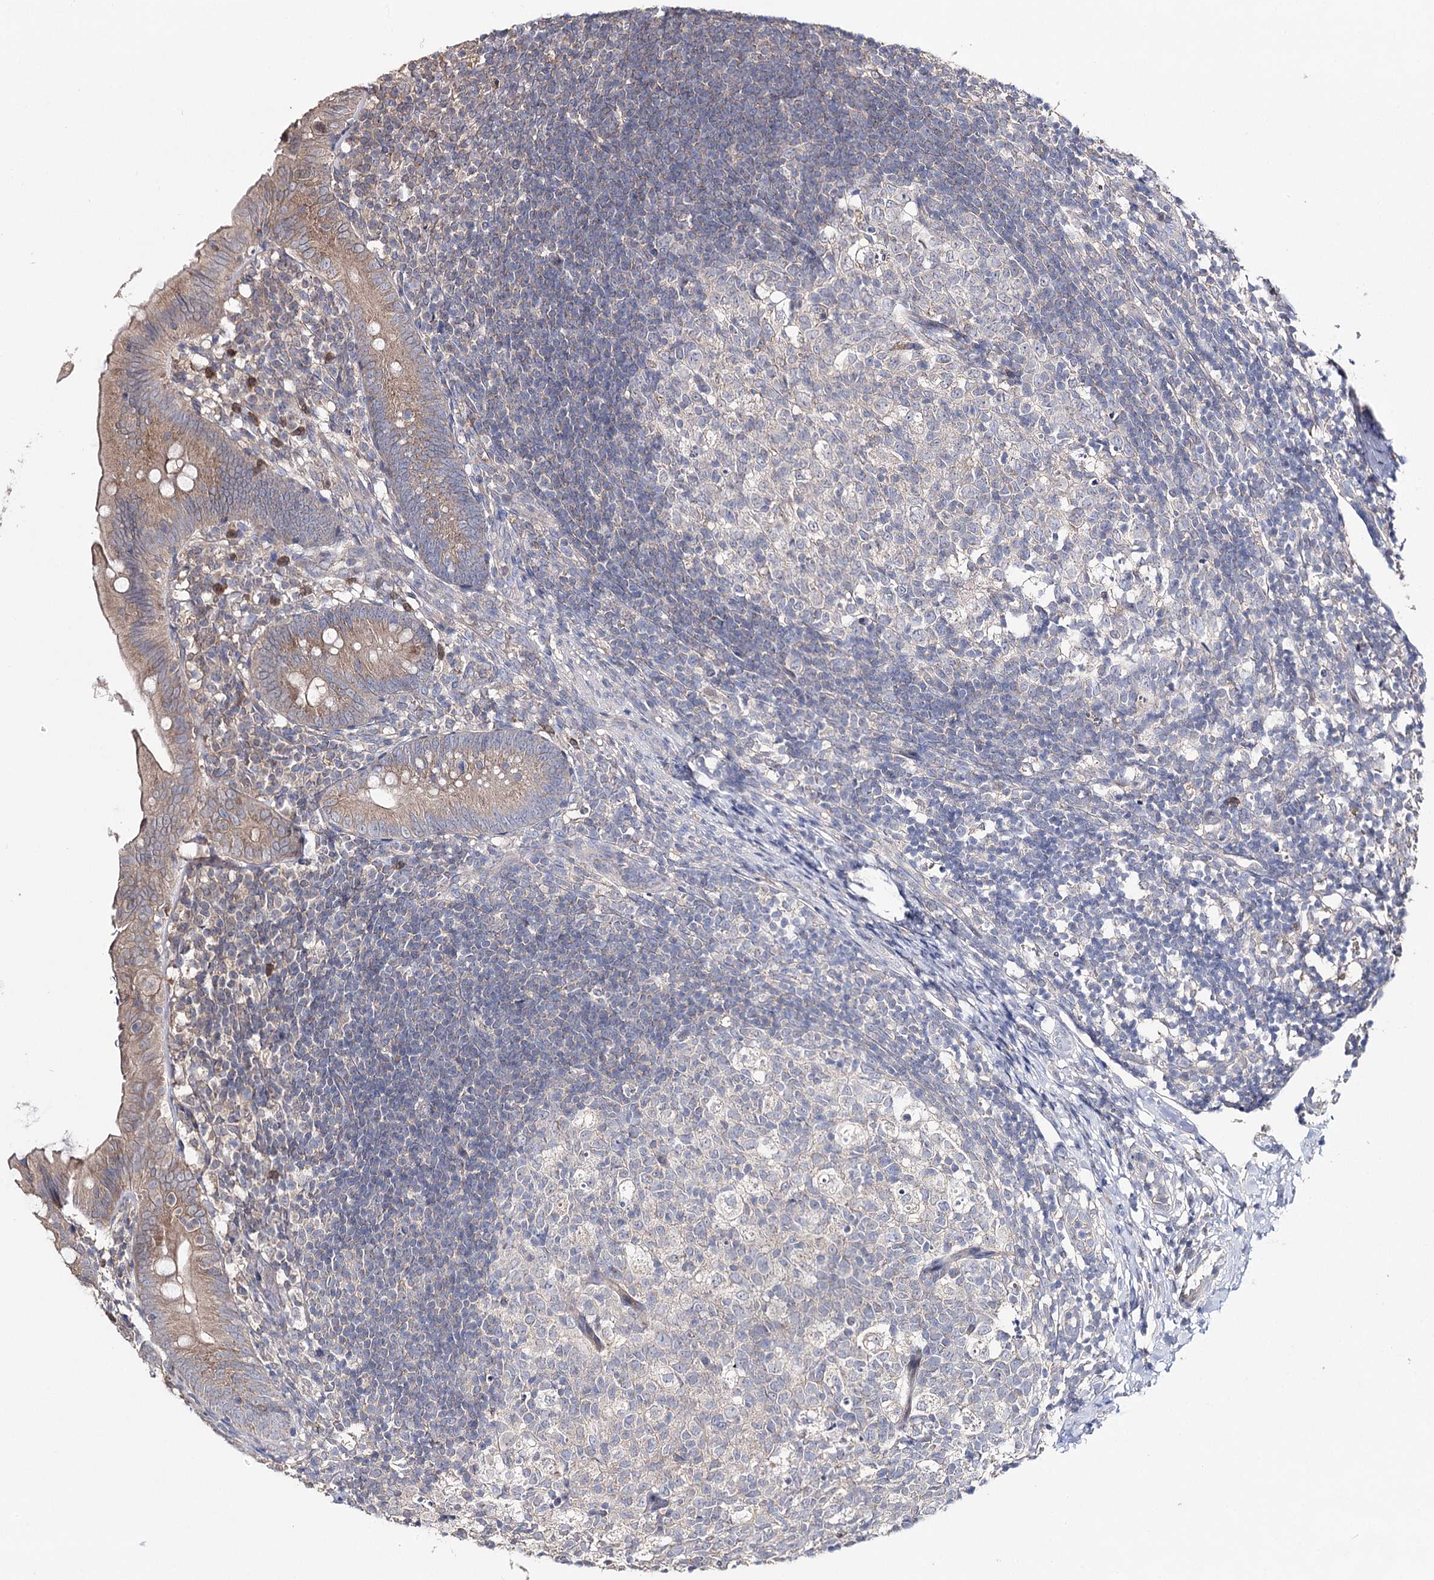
{"staining": {"intensity": "moderate", "quantity": "25%-75%", "location": "cytoplasmic/membranous"}, "tissue": "appendix", "cell_type": "Glandular cells", "image_type": "normal", "snomed": [{"axis": "morphology", "description": "Normal tissue, NOS"}, {"axis": "topography", "description": "Appendix"}], "caption": "Protein staining of normal appendix exhibits moderate cytoplasmic/membranous expression in about 25%-75% of glandular cells.", "gene": "AURKC", "patient": {"sex": "male", "age": 1}}